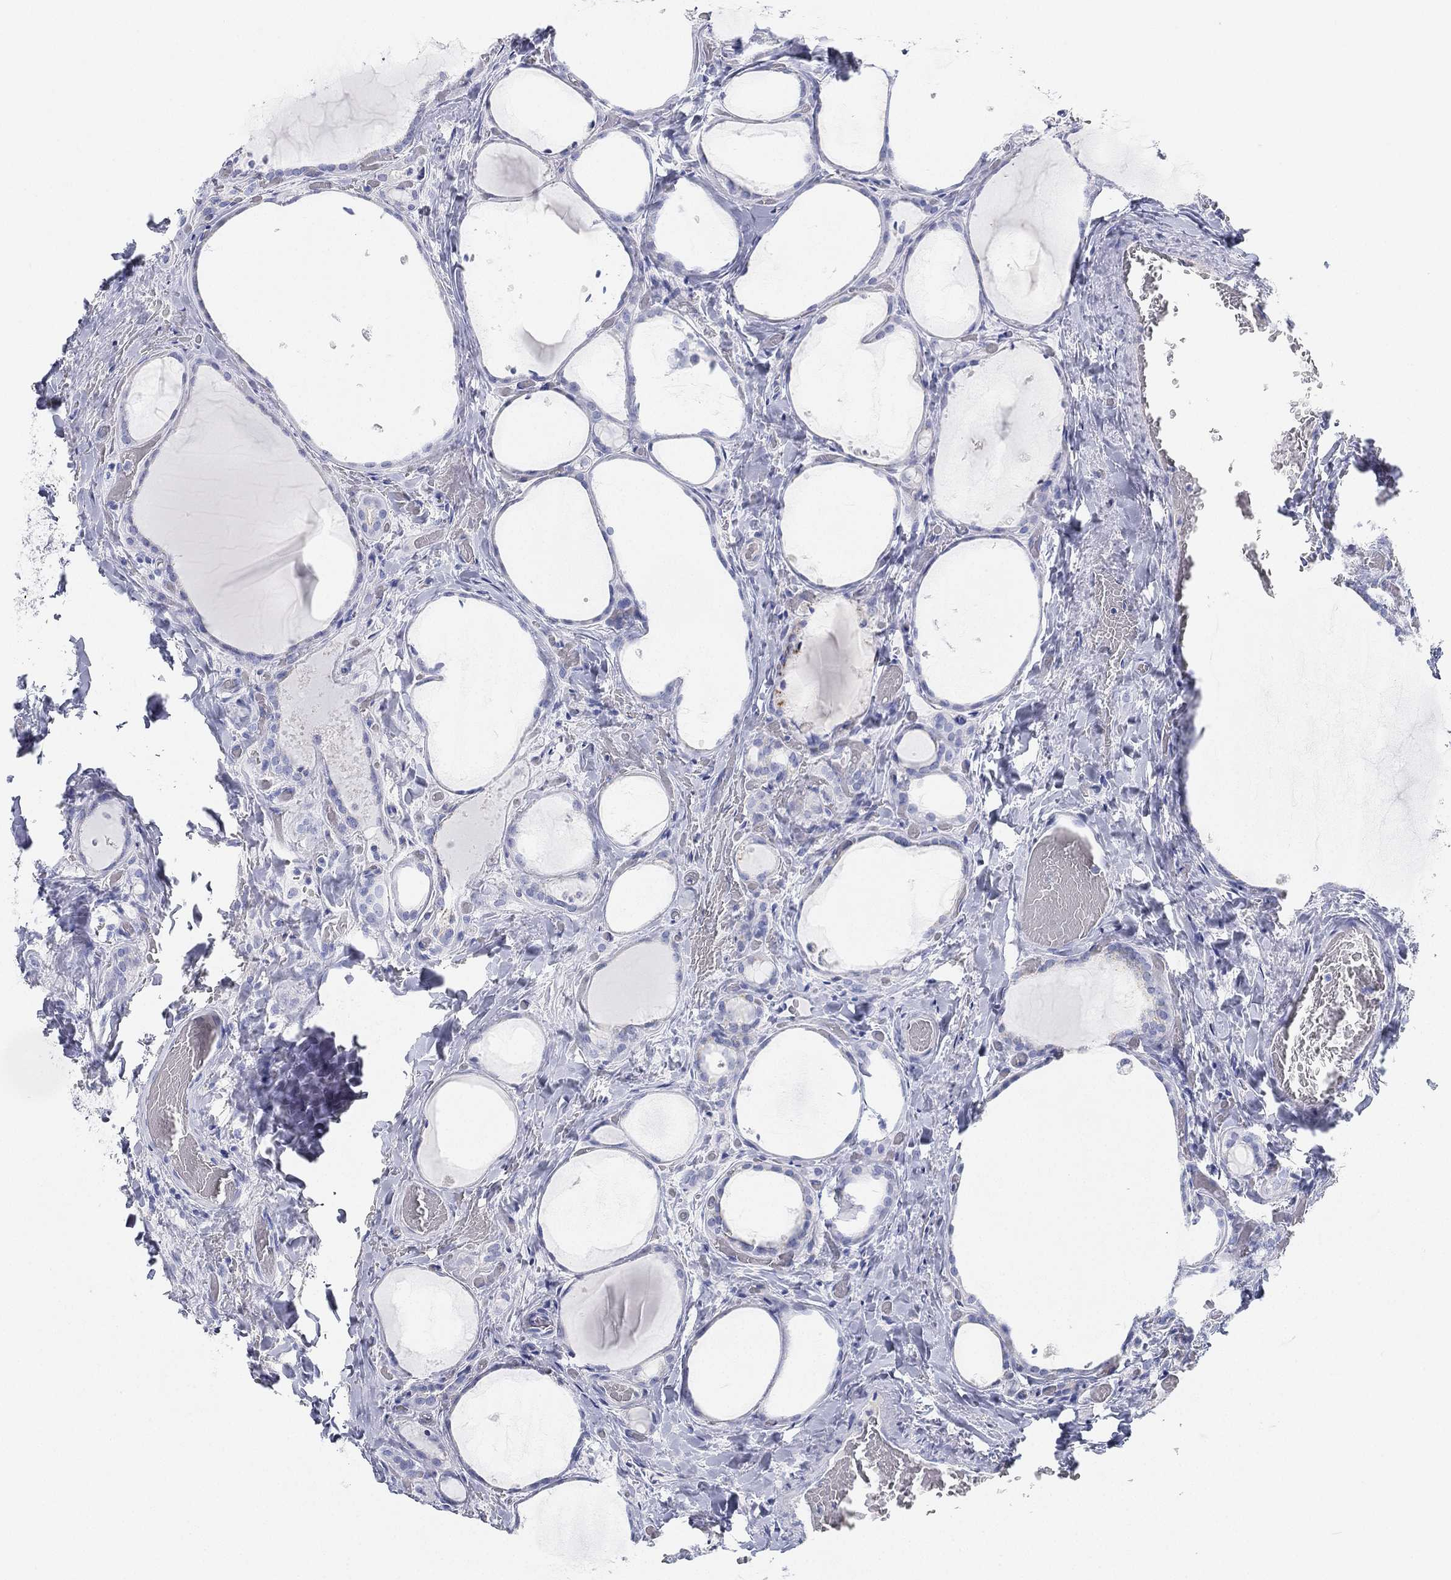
{"staining": {"intensity": "negative", "quantity": "none", "location": "none"}, "tissue": "thyroid cancer", "cell_type": "Tumor cells", "image_type": "cancer", "snomed": [{"axis": "morphology", "description": "Papillary adenocarcinoma, NOS"}, {"axis": "topography", "description": "Thyroid gland"}], "caption": "Immunohistochemistry (IHC) of human thyroid cancer (papillary adenocarcinoma) displays no positivity in tumor cells.", "gene": "GPR61", "patient": {"sex": "female", "age": 39}}